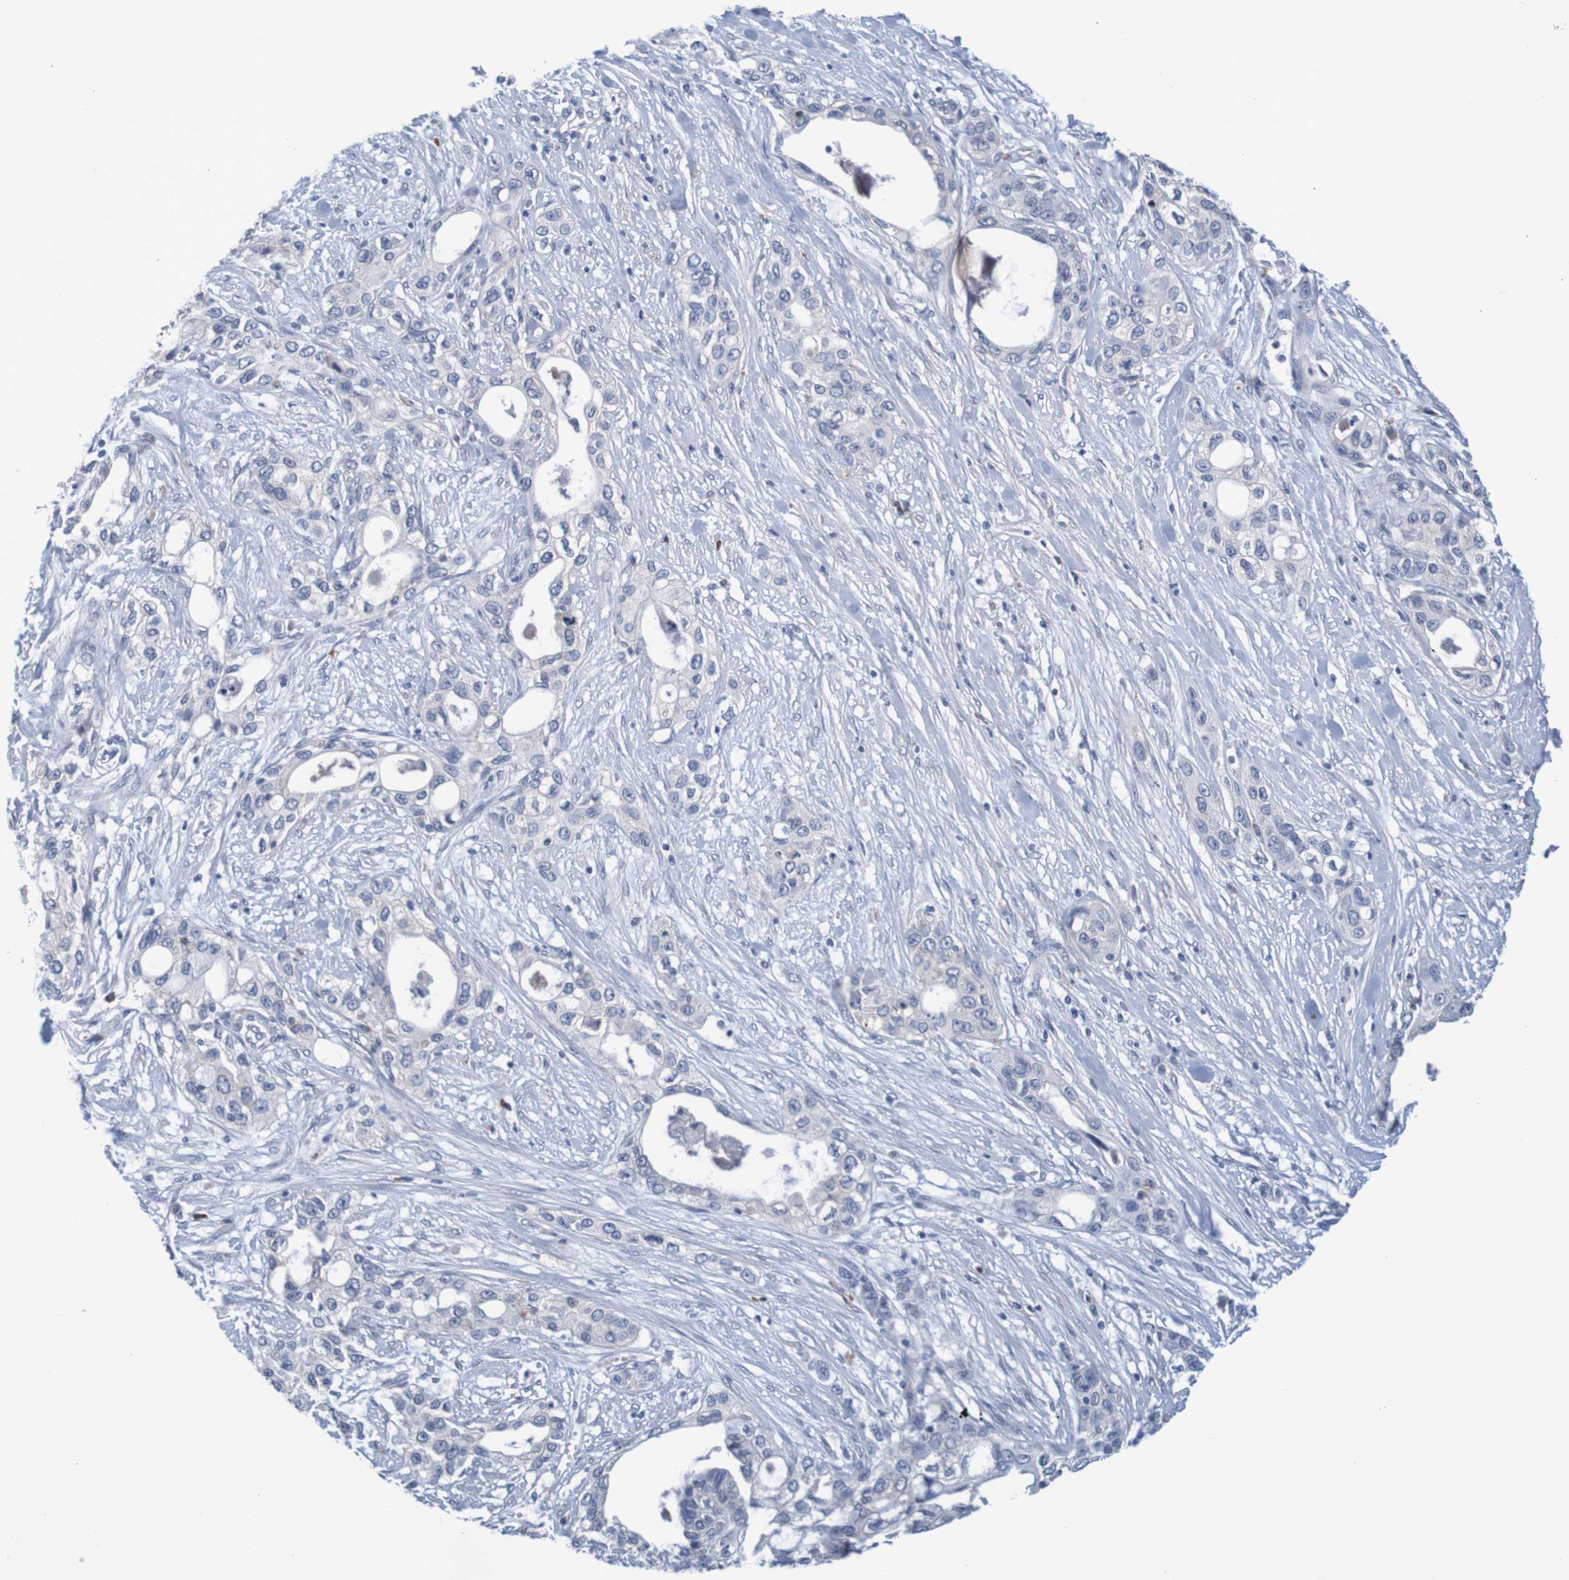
{"staining": {"intensity": "weak", "quantity": "<25%", "location": "cytoplasmic/membranous"}, "tissue": "pancreatic cancer", "cell_type": "Tumor cells", "image_type": "cancer", "snomed": [{"axis": "morphology", "description": "Adenocarcinoma, NOS"}, {"axis": "topography", "description": "Pancreas"}], "caption": "High power microscopy histopathology image of an IHC photomicrograph of adenocarcinoma (pancreatic), revealing no significant expression in tumor cells.", "gene": "LTA", "patient": {"sex": "female", "age": 70}}